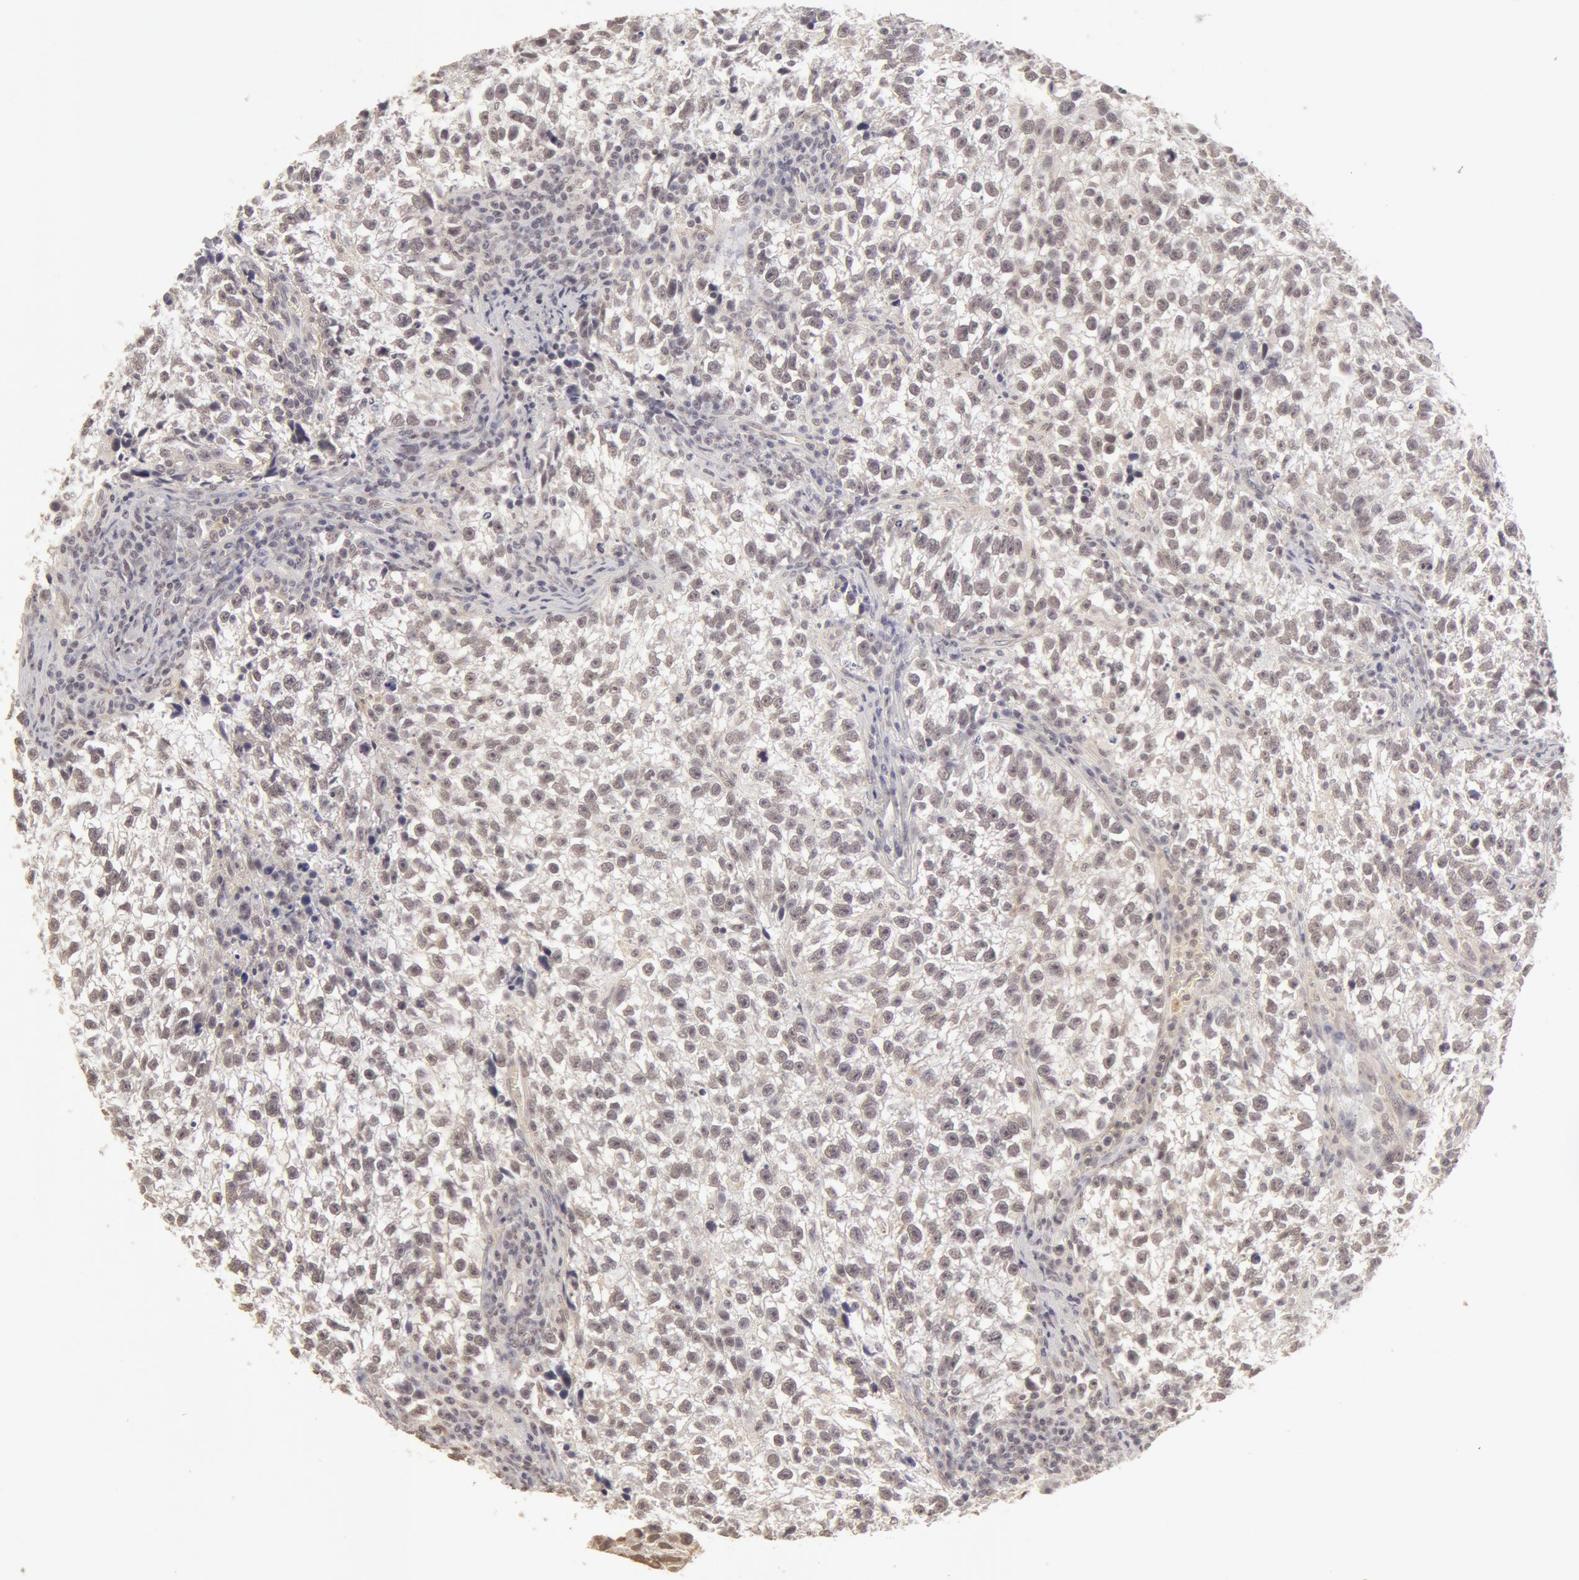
{"staining": {"intensity": "weak", "quantity": ">75%", "location": "nuclear"}, "tissue": "testis cancer", "cell_type": "Tumor cells", "image_type": "cancer", "snomed": [{"axis": "morphology", "description": "Seminoma, NOS"}, {"axis": "topography", "description": "Testis"}], "caption": "Immunohistochemistry of human testis seminoma demonstrates low levels of weak nuclear staining in about >75% of tumor cells. Using DAB (brown) and hematoxylin (blue) stains, captured at high magnification using brightfield microscopy.", "gene": "ADAM10", "patient": {"sex": "male", "age": 38}}